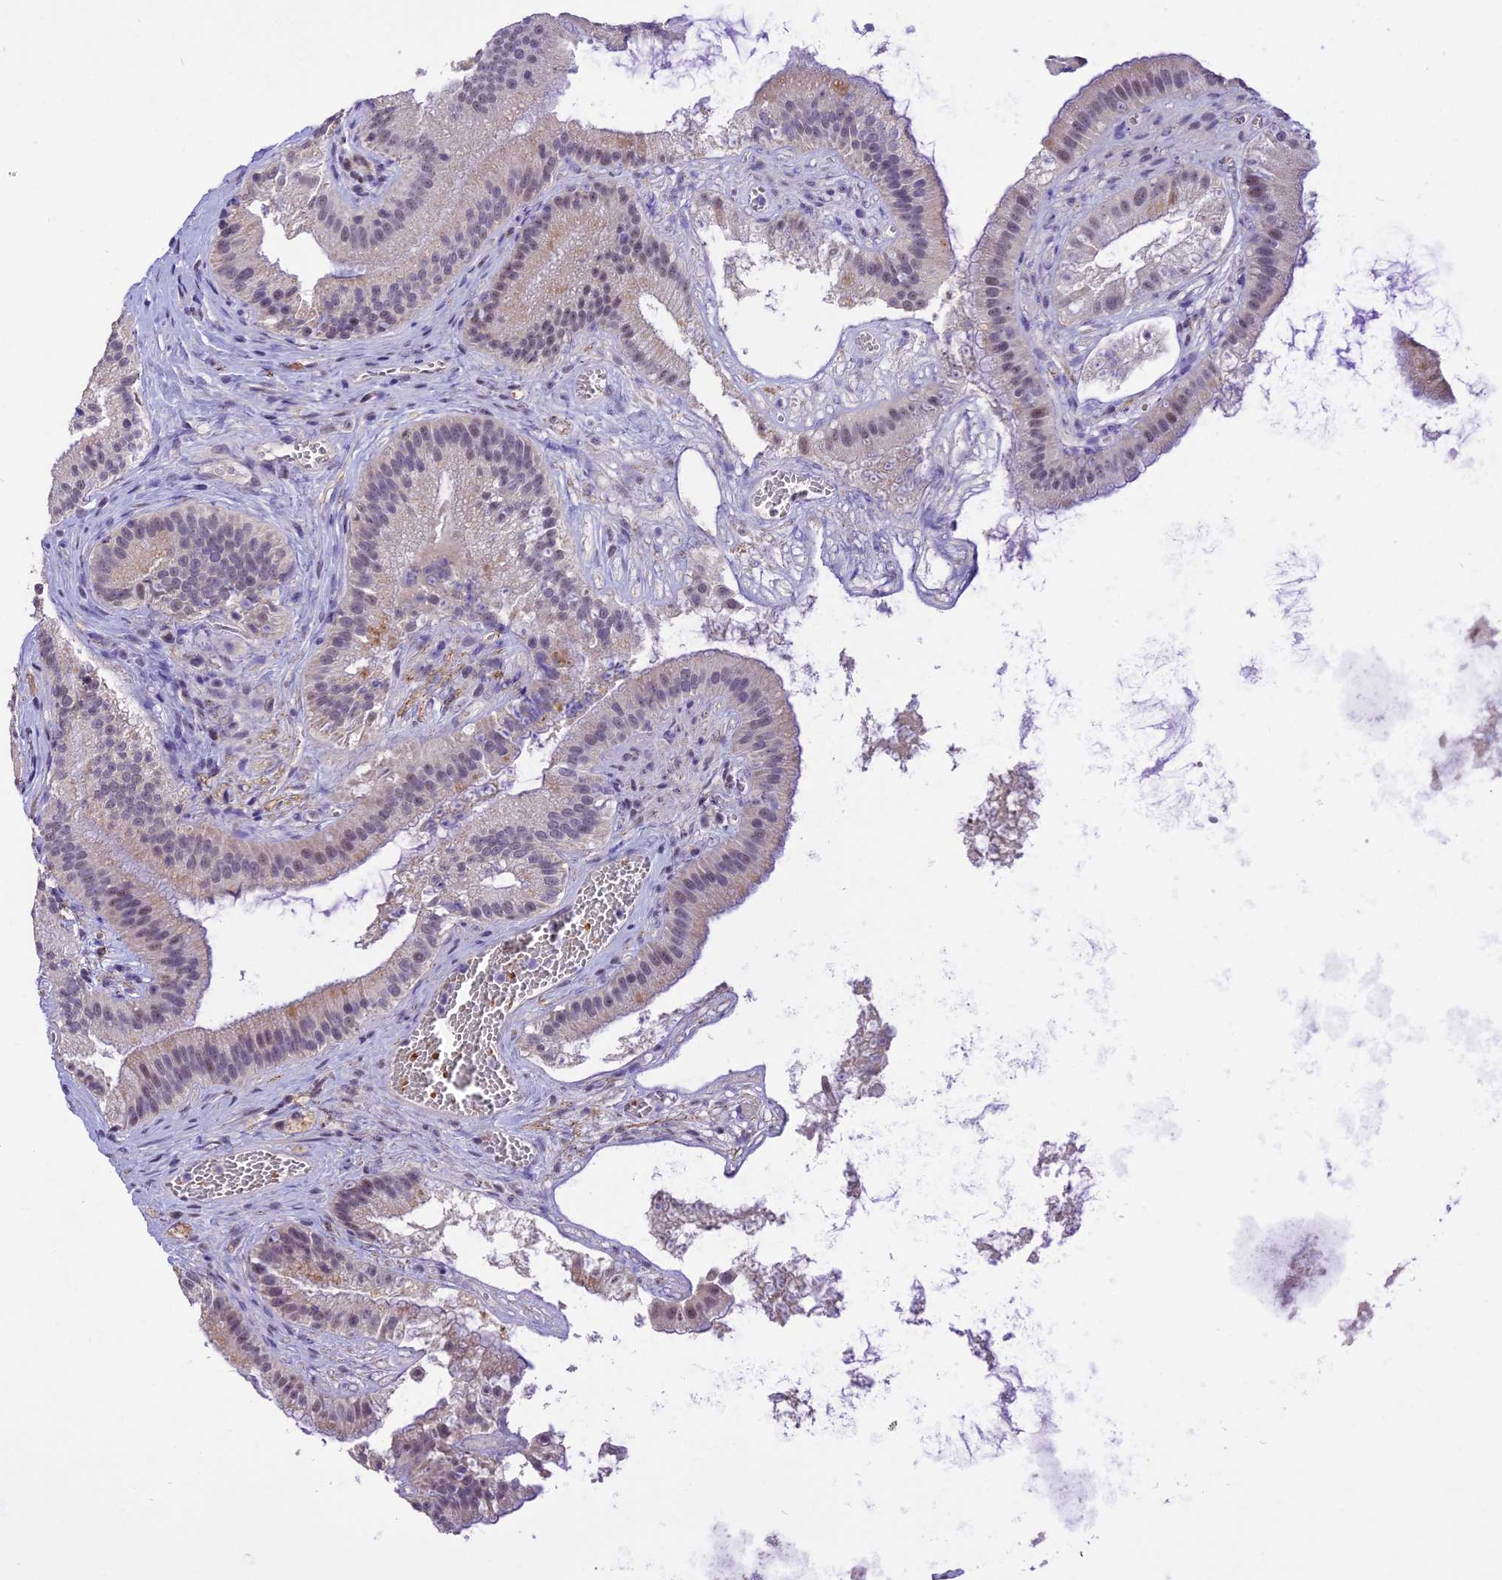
{"staining": {"intensity": "weak", "quantity": "<25%", "location": "cytoplasmic/membranous"}, "tissue": "gallbladder", "cell_type": "Glandular cells", "image_type": "normal", "snomed": [{"axis": "morphology", "description": "Normal tissue, NOS"}, {"axis": "topography", "description": "Gallbladder"}], "caption": "IHC image of normal gallbladder: gallbladder stained with DAB (3,3'-diaminobenzidine) shows no significant protein expression in glandular cells. (Brightfield microscopy of DAB IHC at high magnification).", "gene": "AHSP", "patient": {"sex": "female", "age": 54}}